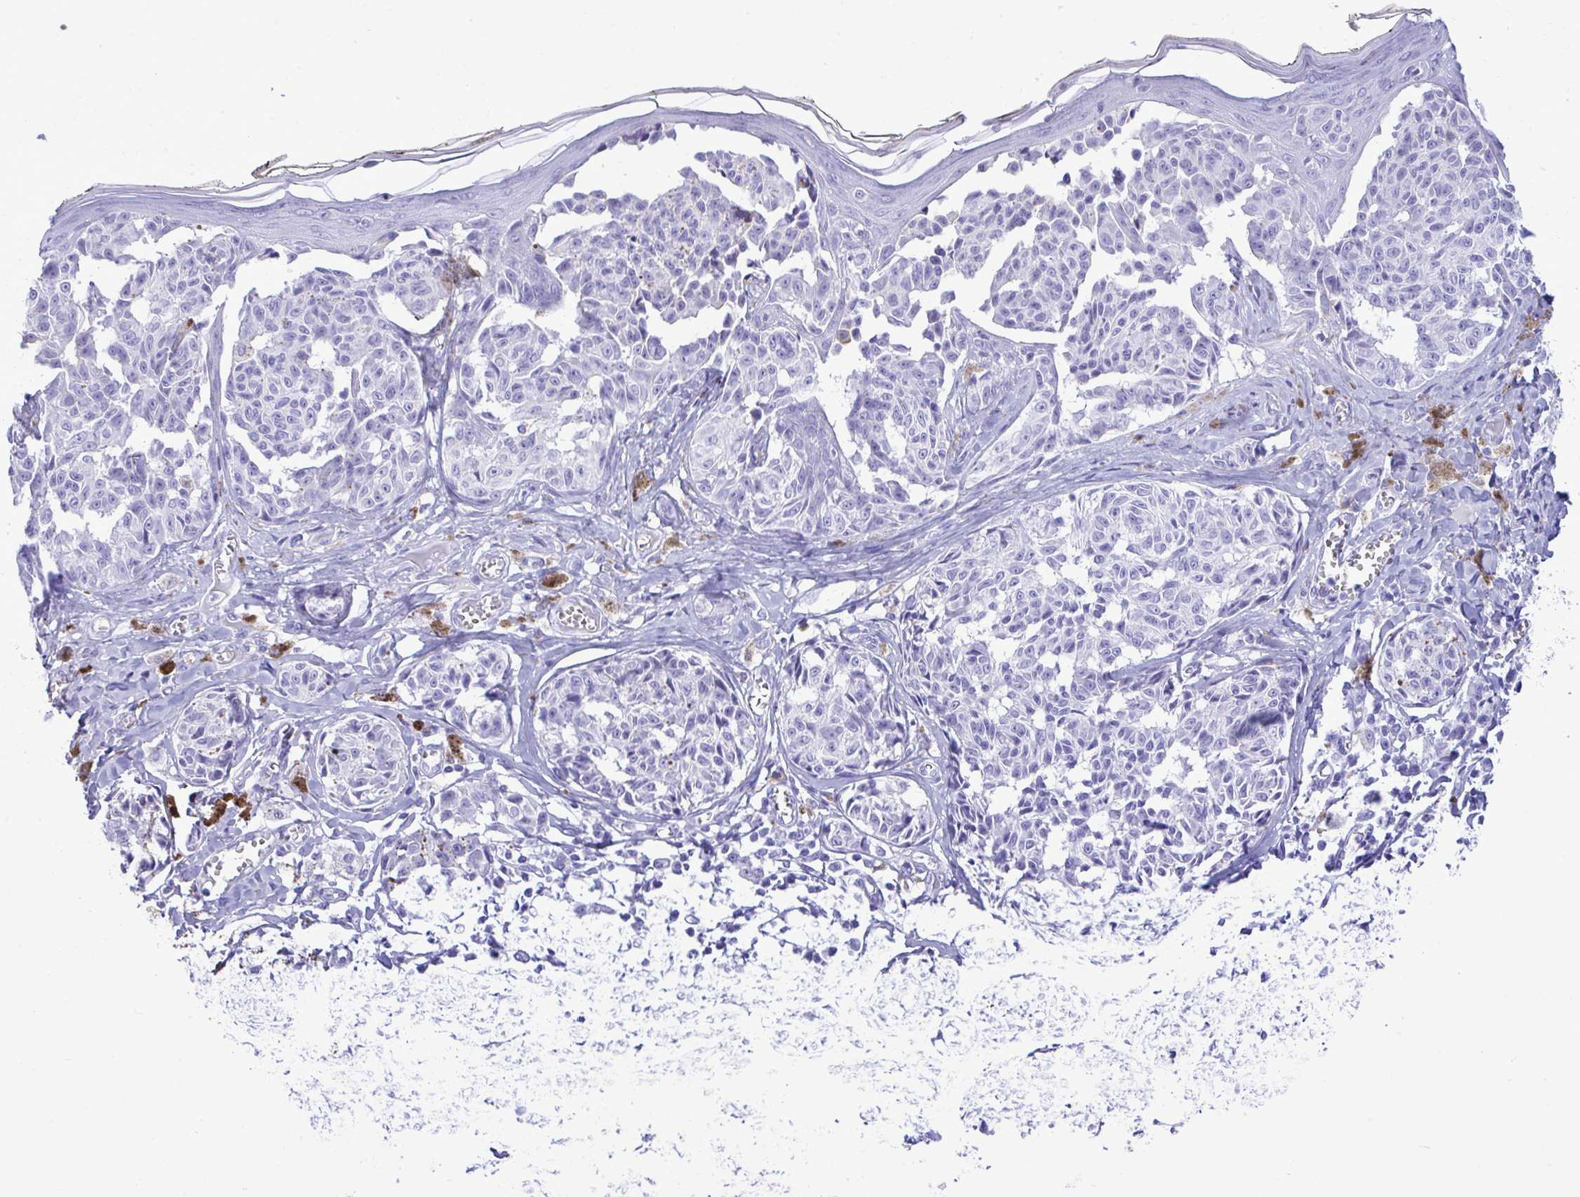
{"staining": {"intensity": "negative", "quantity": "none", "location": "none"}, "tissue": "melanoma", "cell_type": "Tumor cells", "image_type": "cancer", "snomed": [{"axis": "morphology", "description": "Malignant melanoma, NOS"}, {"axis": "topography", "description": "Skin"}], "caption": "Immunohistochemistry (IHC) image of melanoma stained for a protein (brown), which exhibits no staining in tumor cells.", "gene": "ANKDD1B", "patient": {"sex": "female", "age": 43}}